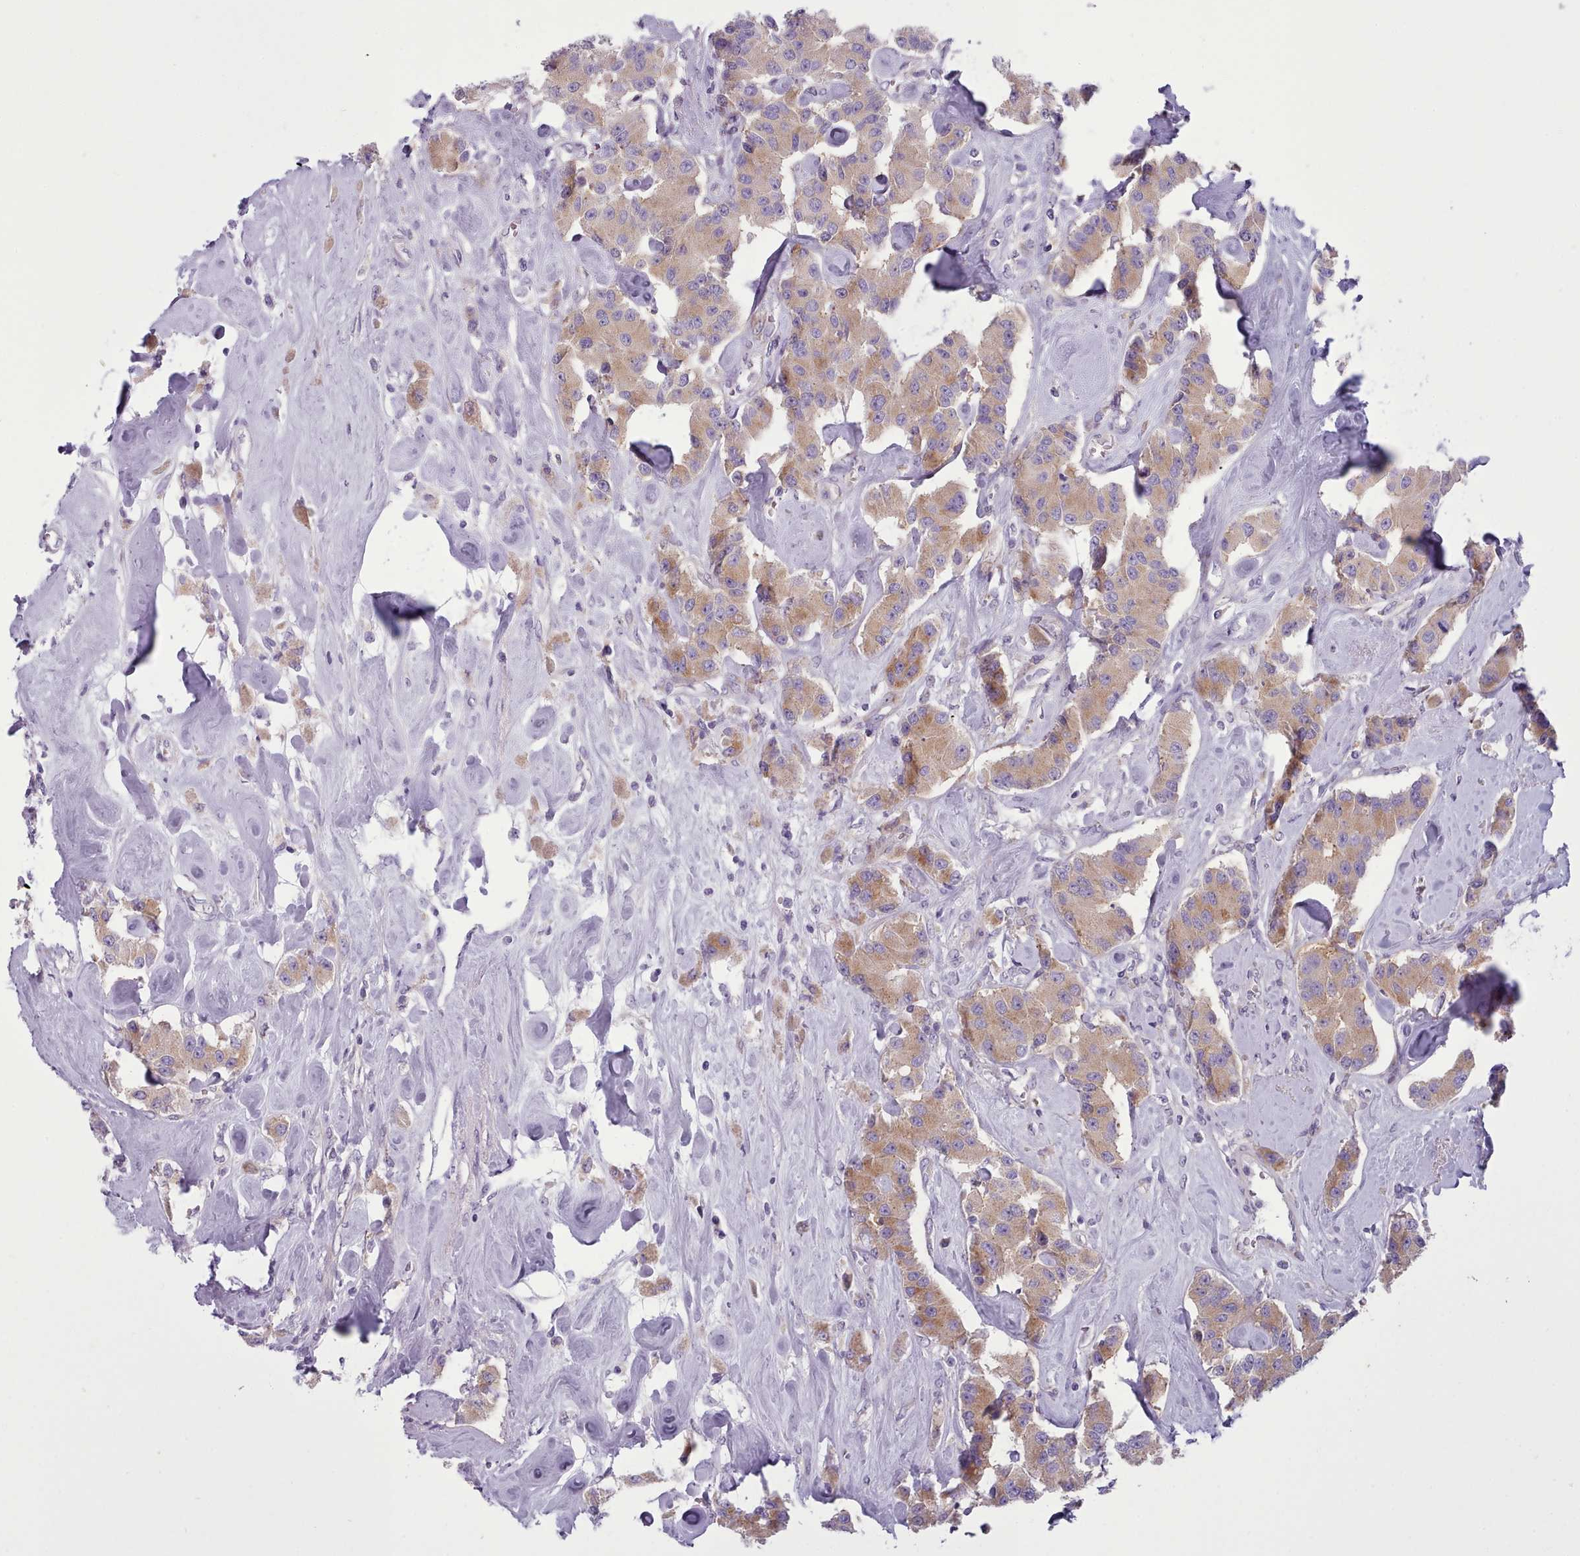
{"staining": {"intensity": "moderate", "quantity": ">75%", "location": "cytoplasmic/membranous"}, "tissue": "carcinoid", "cell_type": "Tumor cells", "image_type": "cancer", "snomed": [{"axis": "morphology", "description": "Carcinoid, malignant, NOS"}, {"axis": "topography", "description": "Pancreas"}], "caption": "Moderate cytoplasmic/membranous expression is present in about >75% of tumor cells in malignant carcinoid. (DAB (3,3'-diaminobenzidine) IHC, brown staining for protein, blue staining for nuclei).", "gene": "MYRFL", "patient": {"sex": "male", "age": 41}}